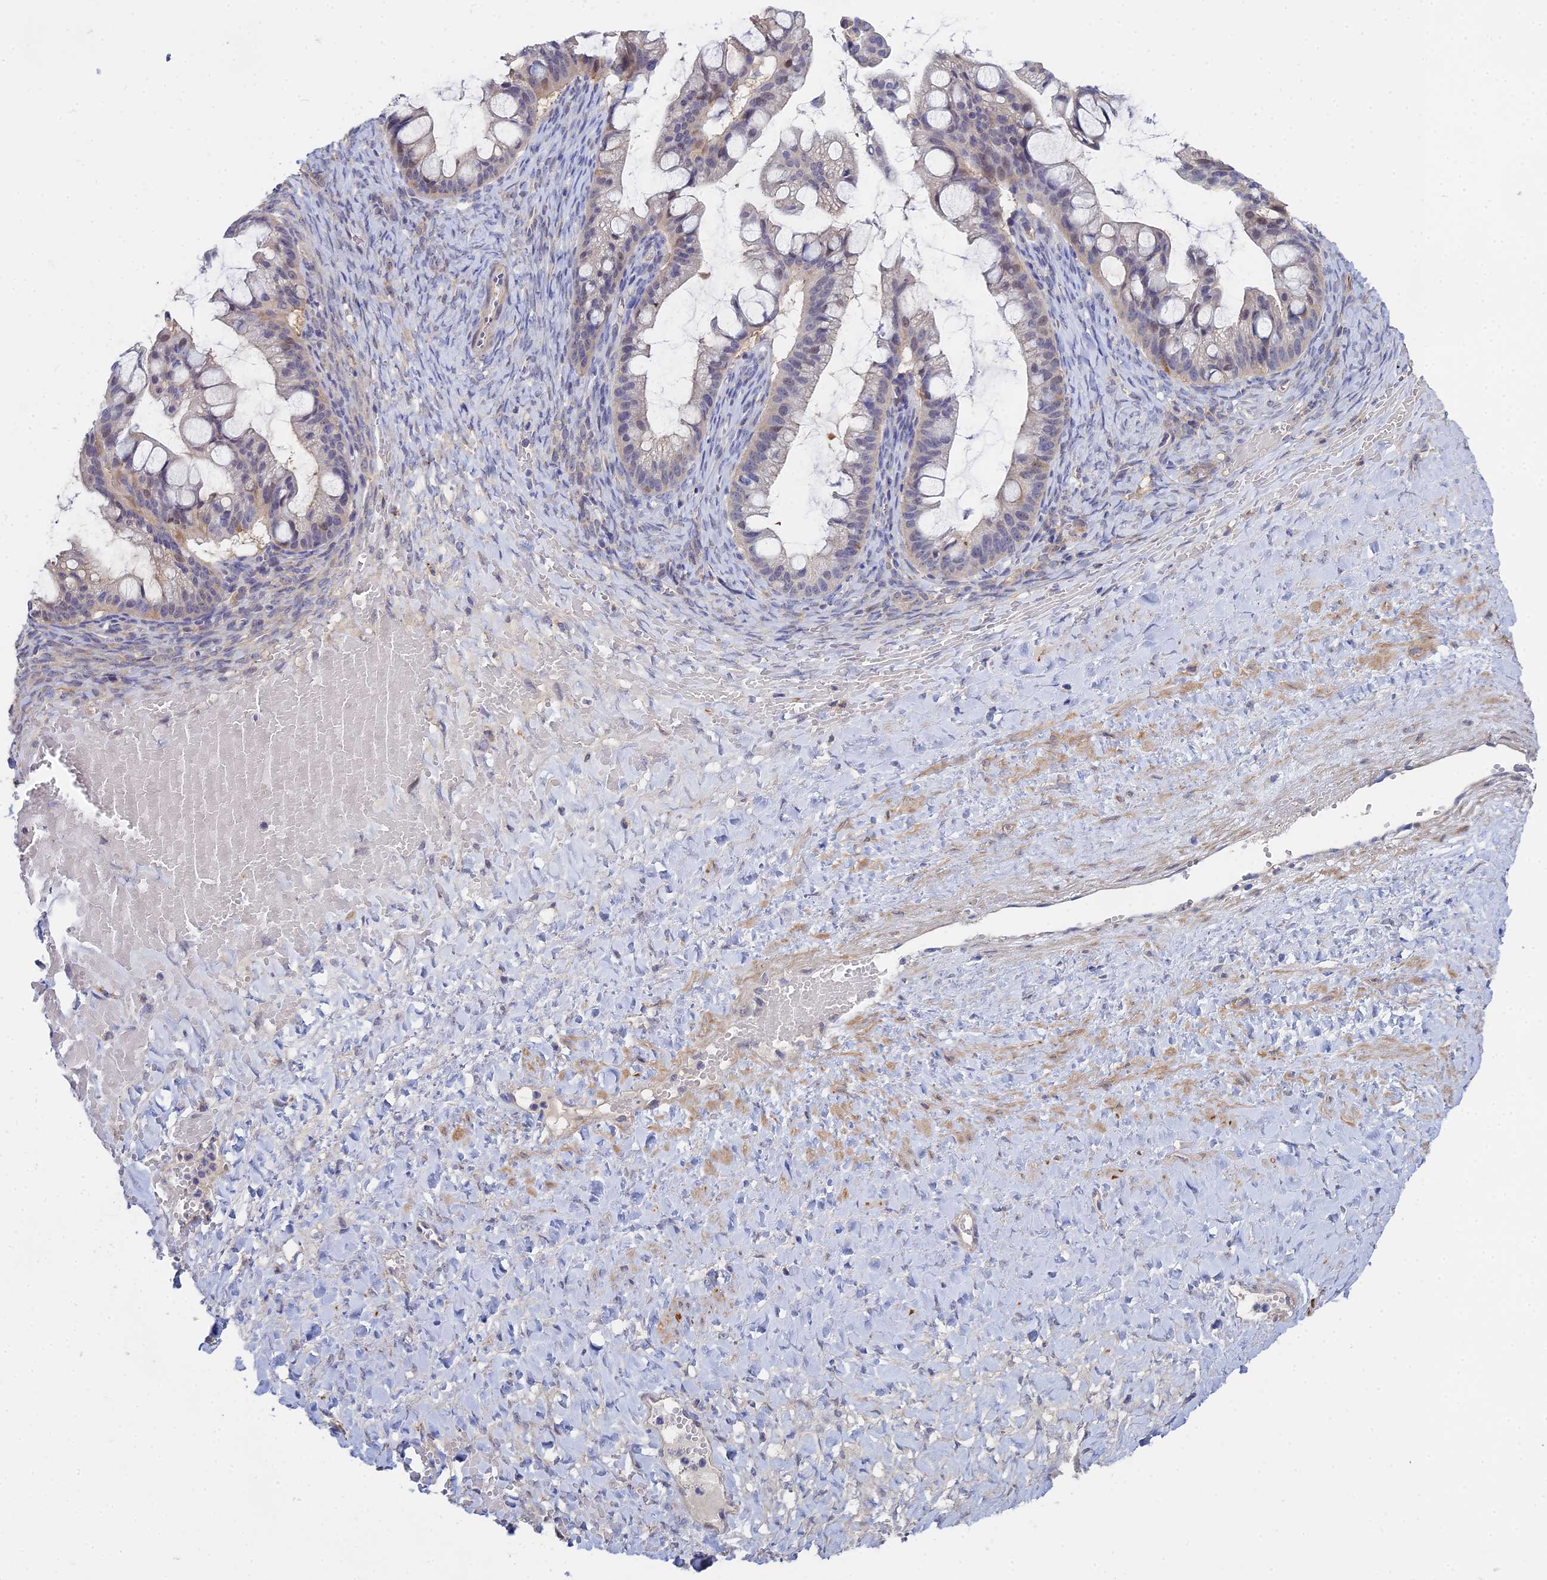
{"staining": {"intensity": "weak", "quantity": "<25%", "location": "nuclear"}, "tissue": "ovarian cancer", "cell_type": "Tumor cells", "image_type": "cancer", "snomed": [{"axis": "morphology", "description": "Cystadenocarcinoma, mucinous, NOS"}, {"axis": "topography", "description": "Ovary"}], "caption": "Ovarian cancer stained for a protein using immunohistochemistry (IHC) shows no positivity tumor cells.", "gene": "DNAH14", "patient": {"sex": "female", "age": 73}}